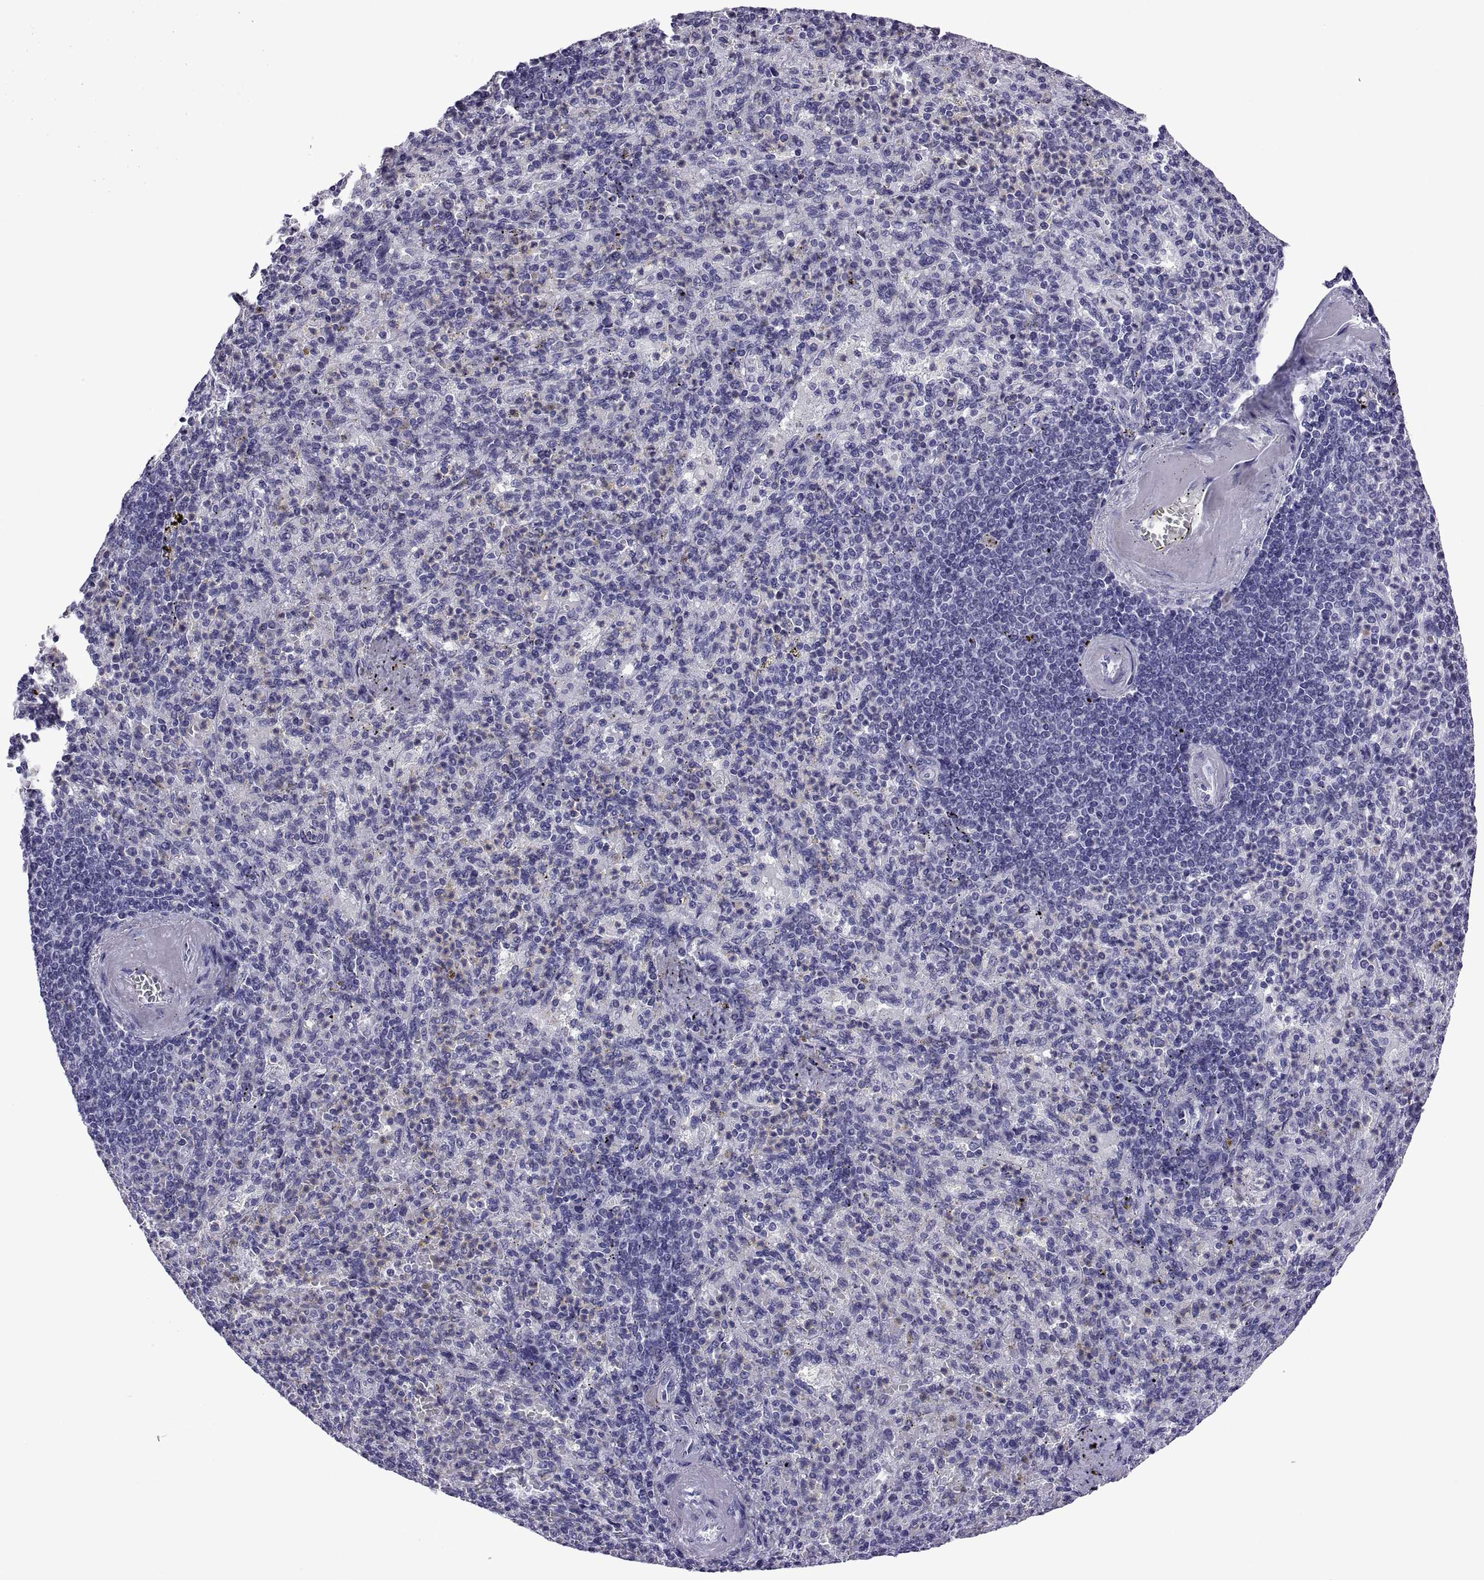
{"staining": {"intensity": "negative", "quantity": "none", "location": "none"}, "tissue": "spleen", "cell_type": "Cells in red pulp", "image_type": "normal", "snomed": [{"axis": "morphology", "description": "Normal tissue, NOS"}, {"axis": "topography", "description": "Spleen"}], "caption": "Histopathology image shows no protein expression in cells in red pulp of normal spleen.", "gene": "C3orf22", "patient": {"sex": "female", "age": 74}}